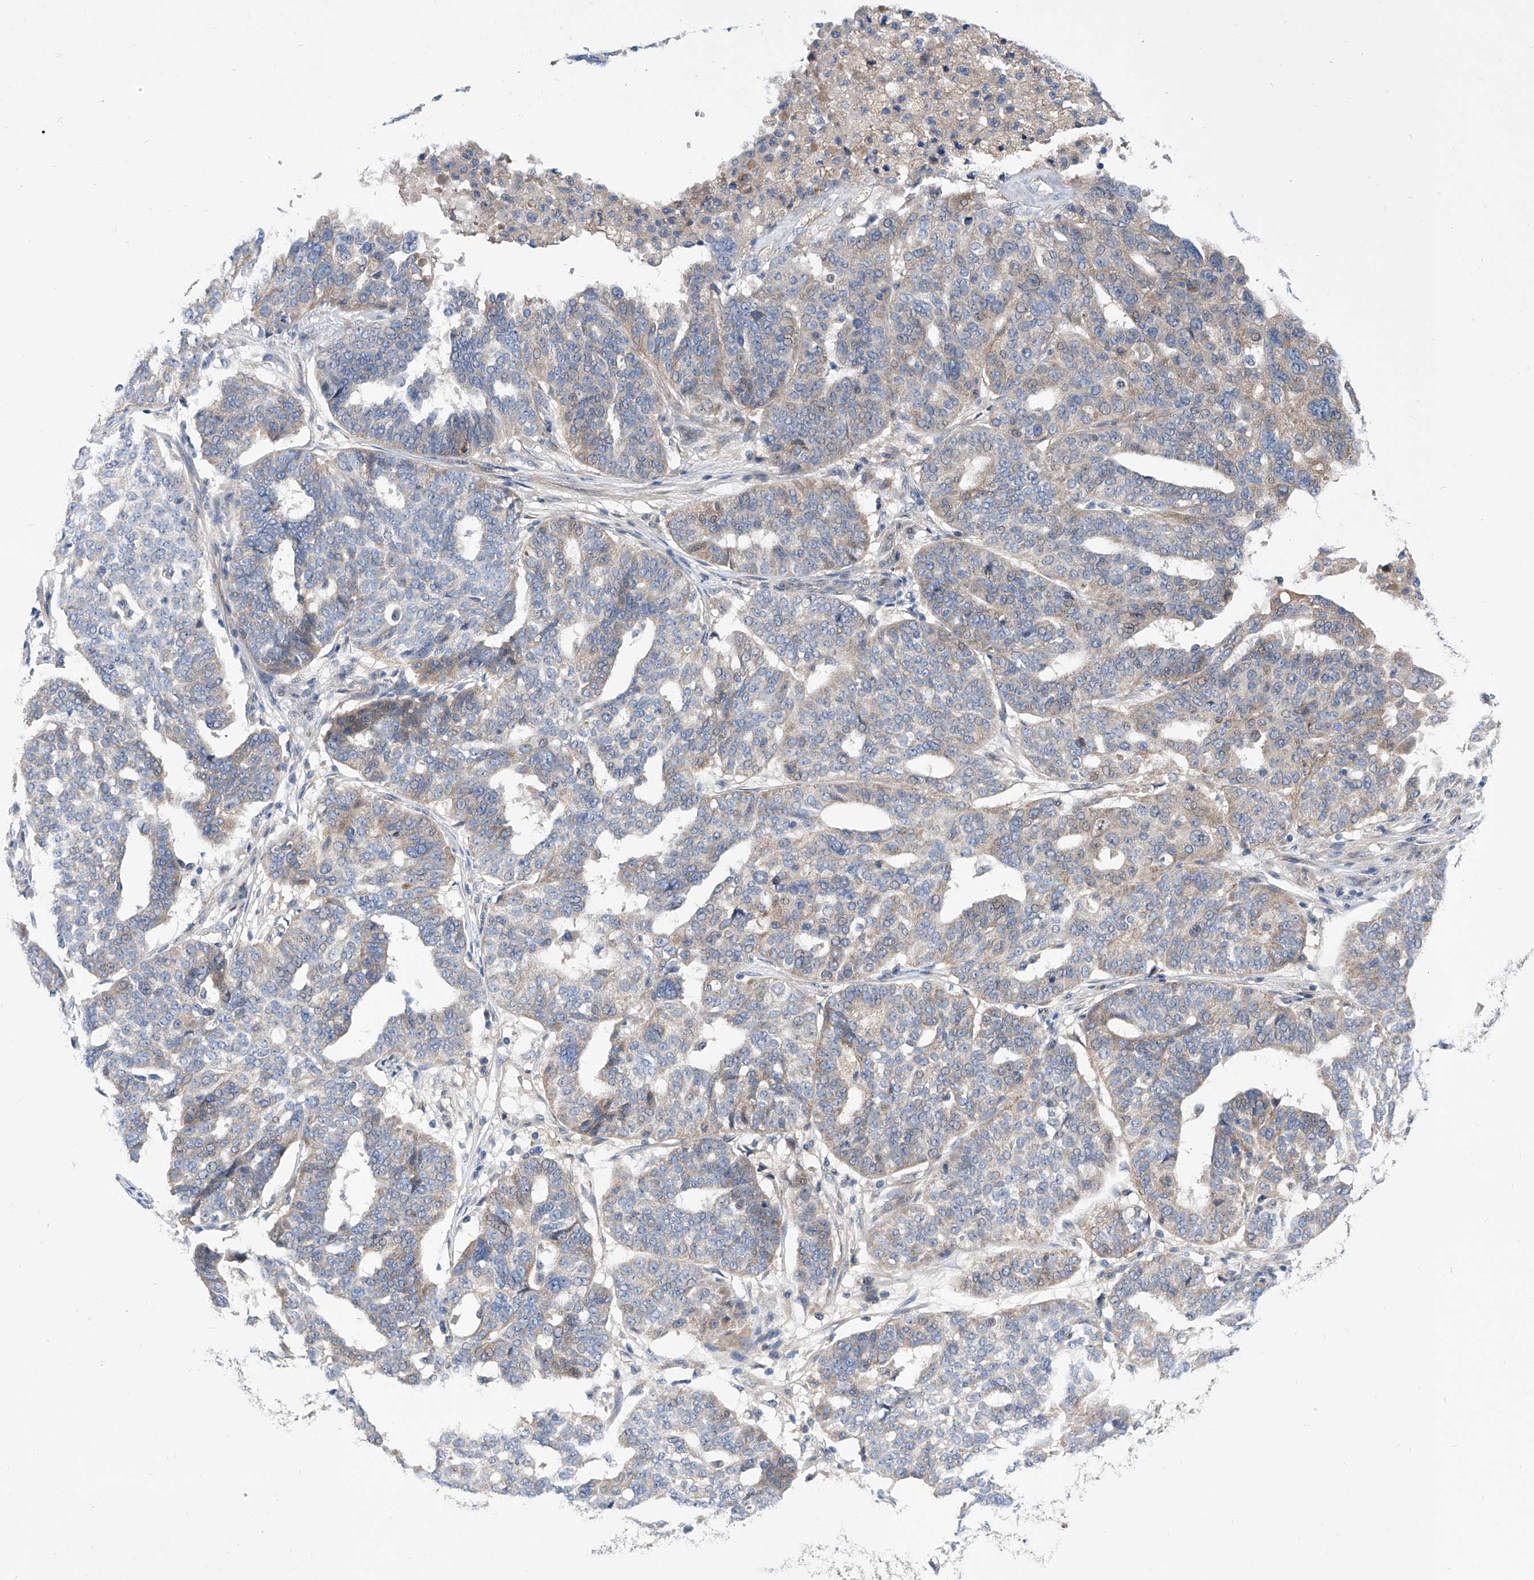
{"staining": {"intensity": "weak", "quantity": "25%-75%", "location": "cytoplasmic/membranous"}, "tissue": "ovarian cancer", "cell_type": "Tumor cells", "image_type": "cancer", "snomed": [{"axis": "morphology", "description": "Cystadenocarcinoma, serous, NOS"}, {"axis": "topography", "description": "Ovary"}], "caption": "The histopathology image displays immunohistochemical staining of ovarian cancer. There is weak cytoplasmic/membranous staining is present in about 25%-75% of tumor cells. (IHC, brightfield microscopy, high magnification).", "gene": "SRBD1", "patient": {"sex": "female", "age": 59}}